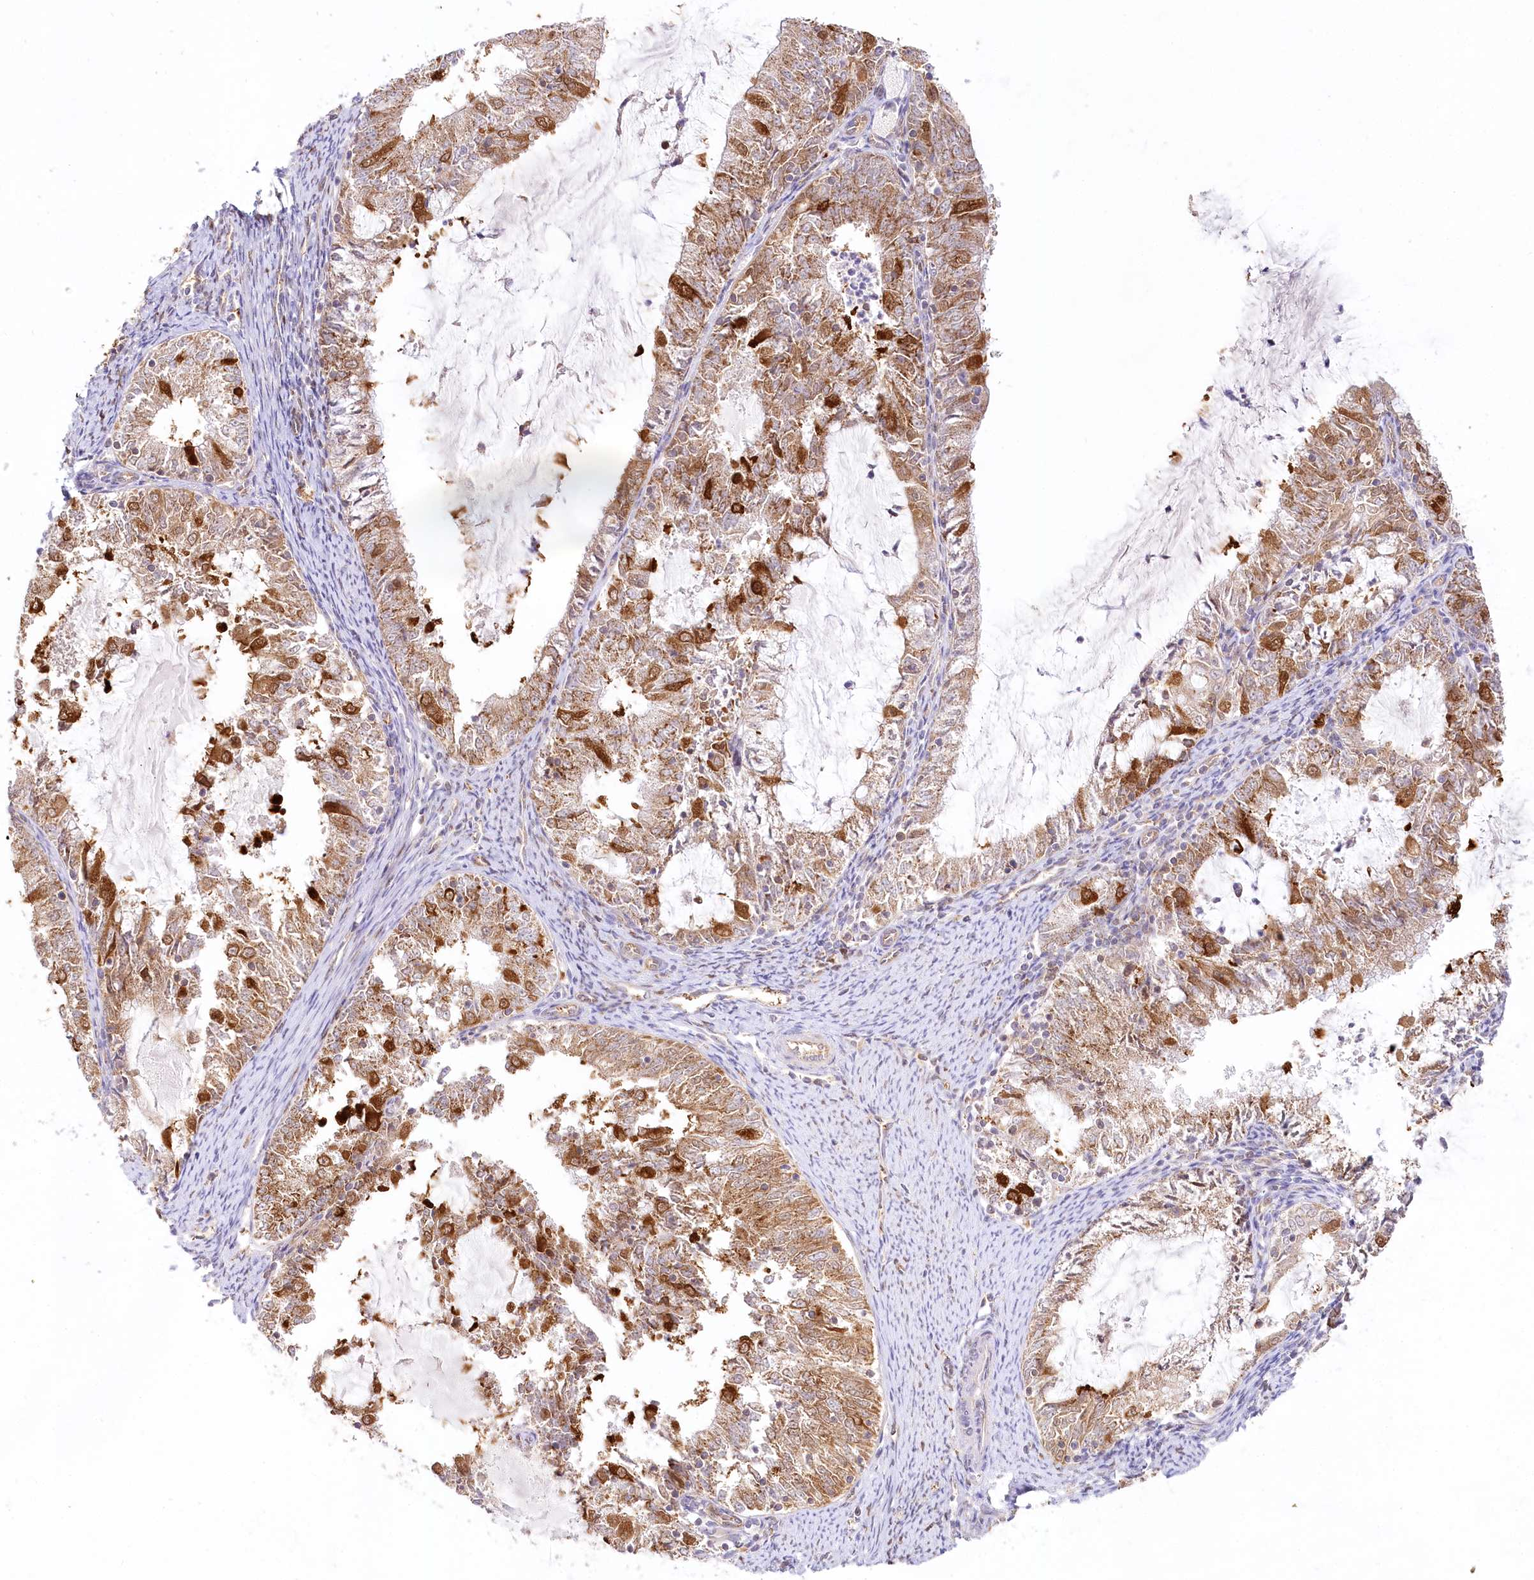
{"staining": {"intensity": "moderate", "quantity": ">75%", "location": "cytoplasmic/membranous"}, "tissue": "endometrial cancer", "cell_type": "Tumor cells", "image_type": "cancer", "snomed": [{"axis": "morphology", "description": "Adenocarcinoma, NOS"}, {"axis": "topography", "description": "Endometrium"}], "caption": "This is an image of immunohistochemistry staining of adenocarcinoma (endometrial), which shows moderate staining in the cytoplasmic/membranous of tumor cells.", "gene": "INPP4B", "patient": {"sex": "female", "age": 57}}